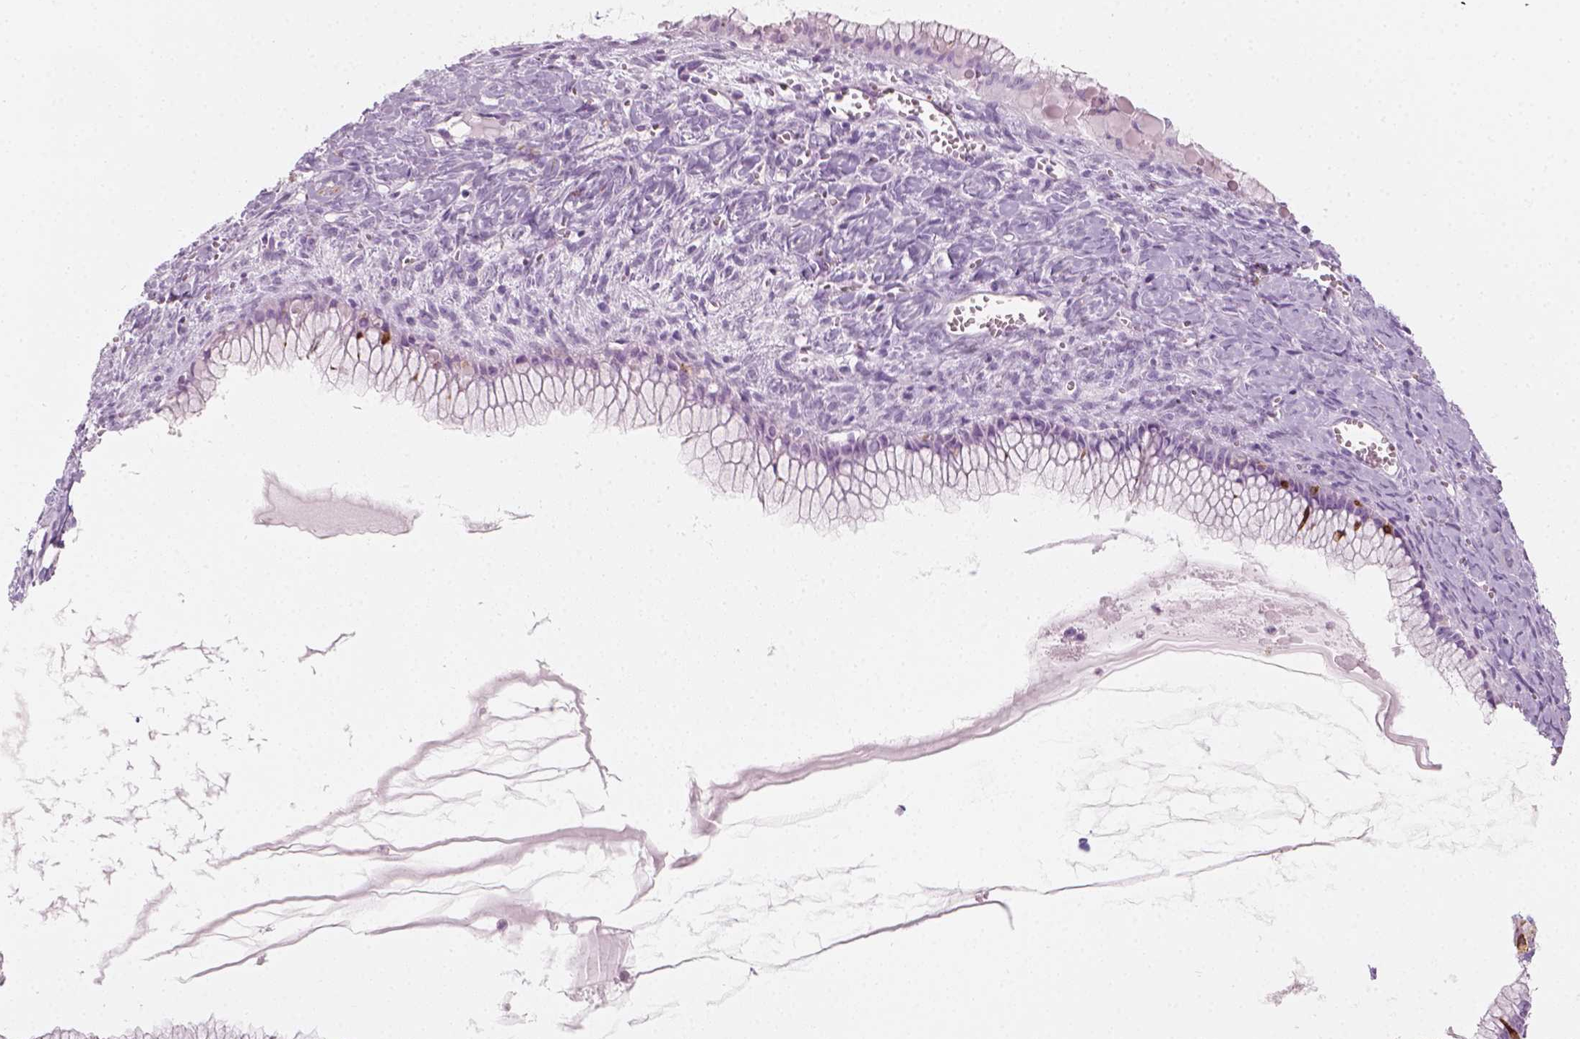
{"staining": {"intensity": "strong", "quantity": "<25%", "location": "cytoplasmic/membranous"}, "tissue": "ovarian cancer", "cell_type": "Tumor cells", "image_type": "cancer", "snomed": [{"axis": "morphology", "description": "Cystadenocarcinoma, mucinous, NOS"}, {"axis": "topography", "description": "Ovary"}], "caption": "Ovarian mucinous cystadenocarcinoma stained for a protein (brown) reveals strong cytoplasmic/membranous positive positivity in approximately <25% of tumor cells.", "gene": "CES1", "patient": {"sex": "female", "age": 41}}